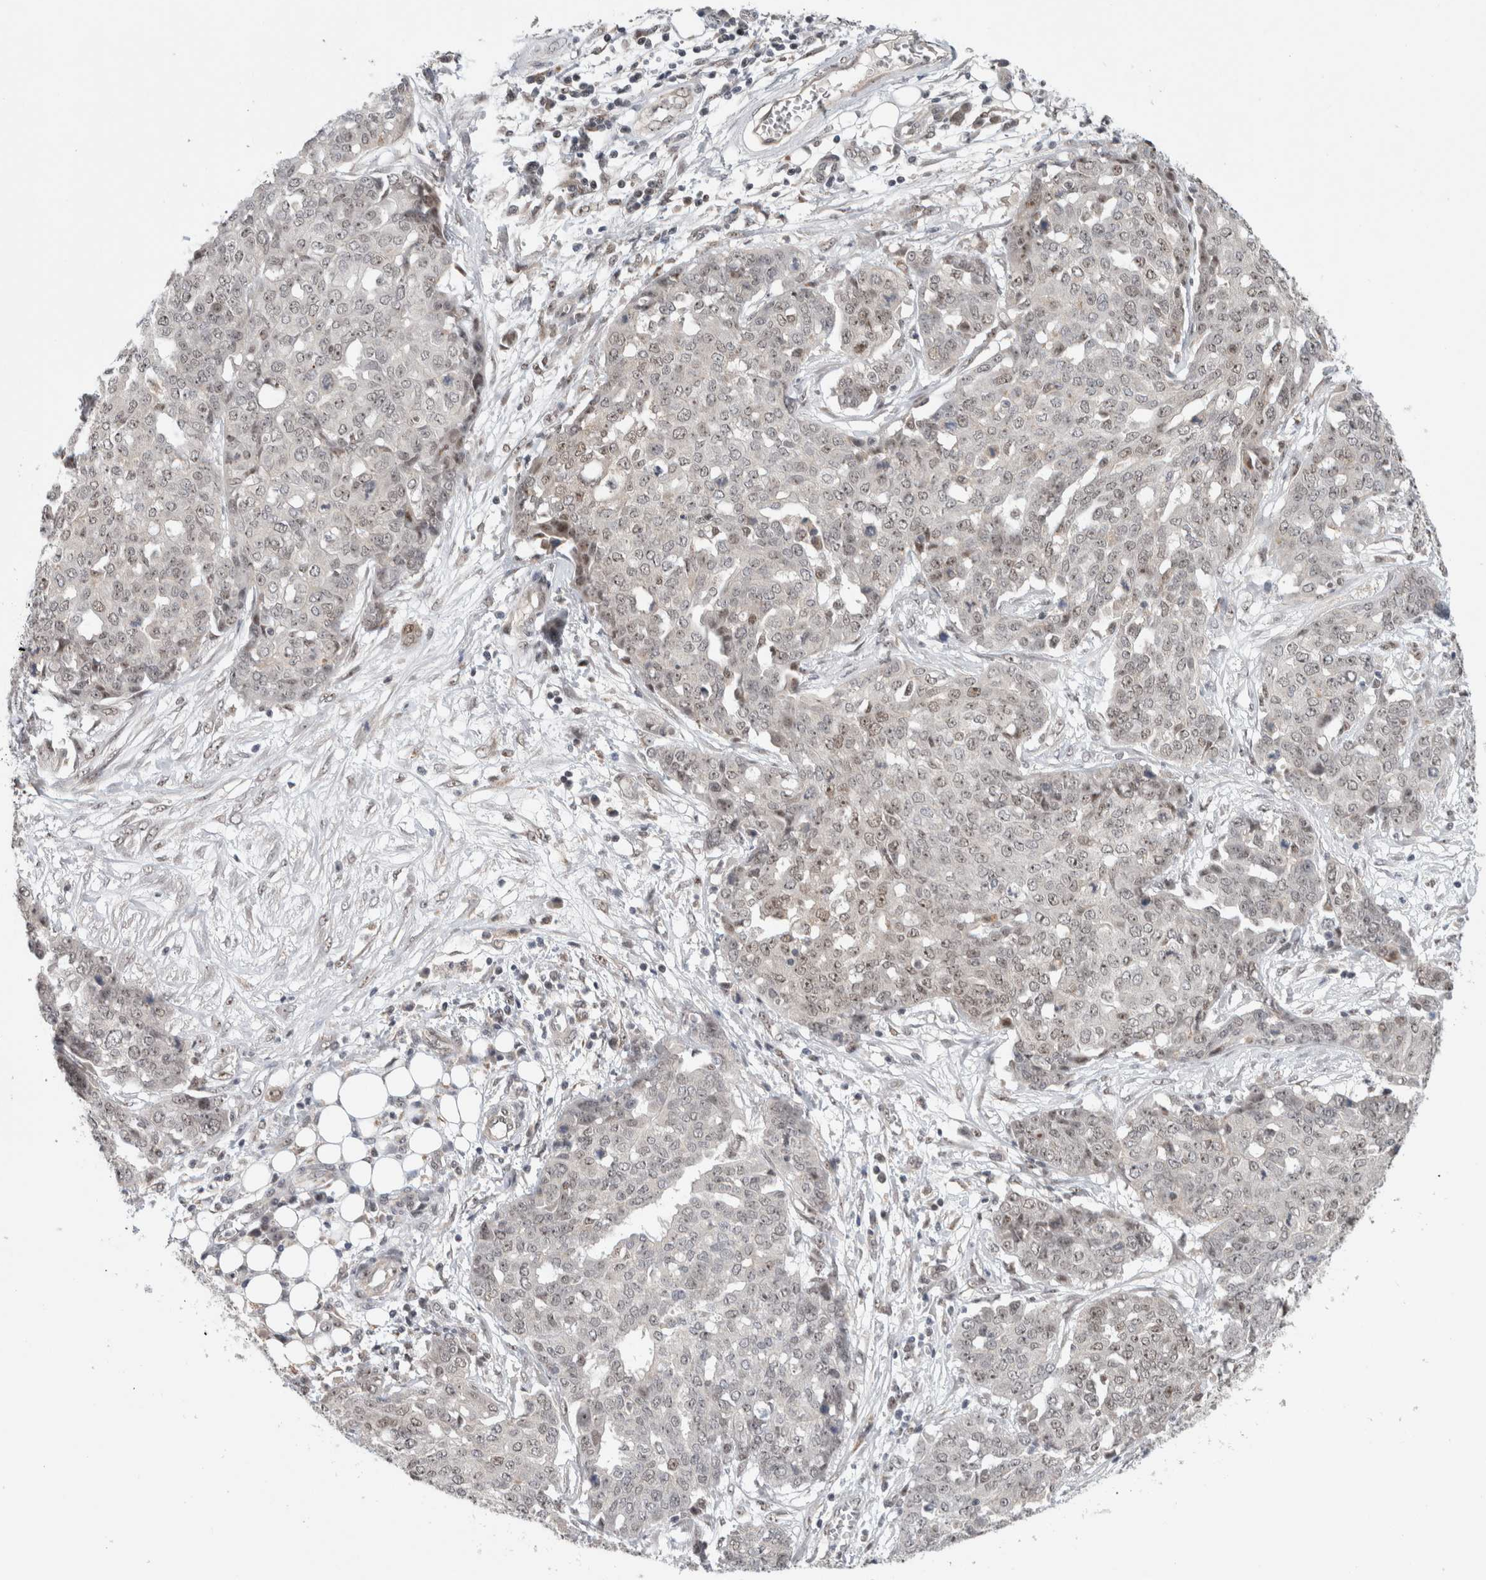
{"staining": {"intensity": "weak", "quantity": "<25%", "location": "nuclear"}, "tissue": "ovarian cancer", "cell_type": "Tumor cells", "image_type": "cancer", "snomed": [{"axis": "morphology", "description": "Cystadenocarcinoma, serous, NOS"}, {"axis": "topography", "description": "Soft tissue"}, {"axis": "topography", "description": "Ovary"}], "caption": "Image shows no protein staining in tumor cells of ovarian cancer tissue.", "gene": "MPHOSPH6", "patient": {"sex": "female", "age": 57}}